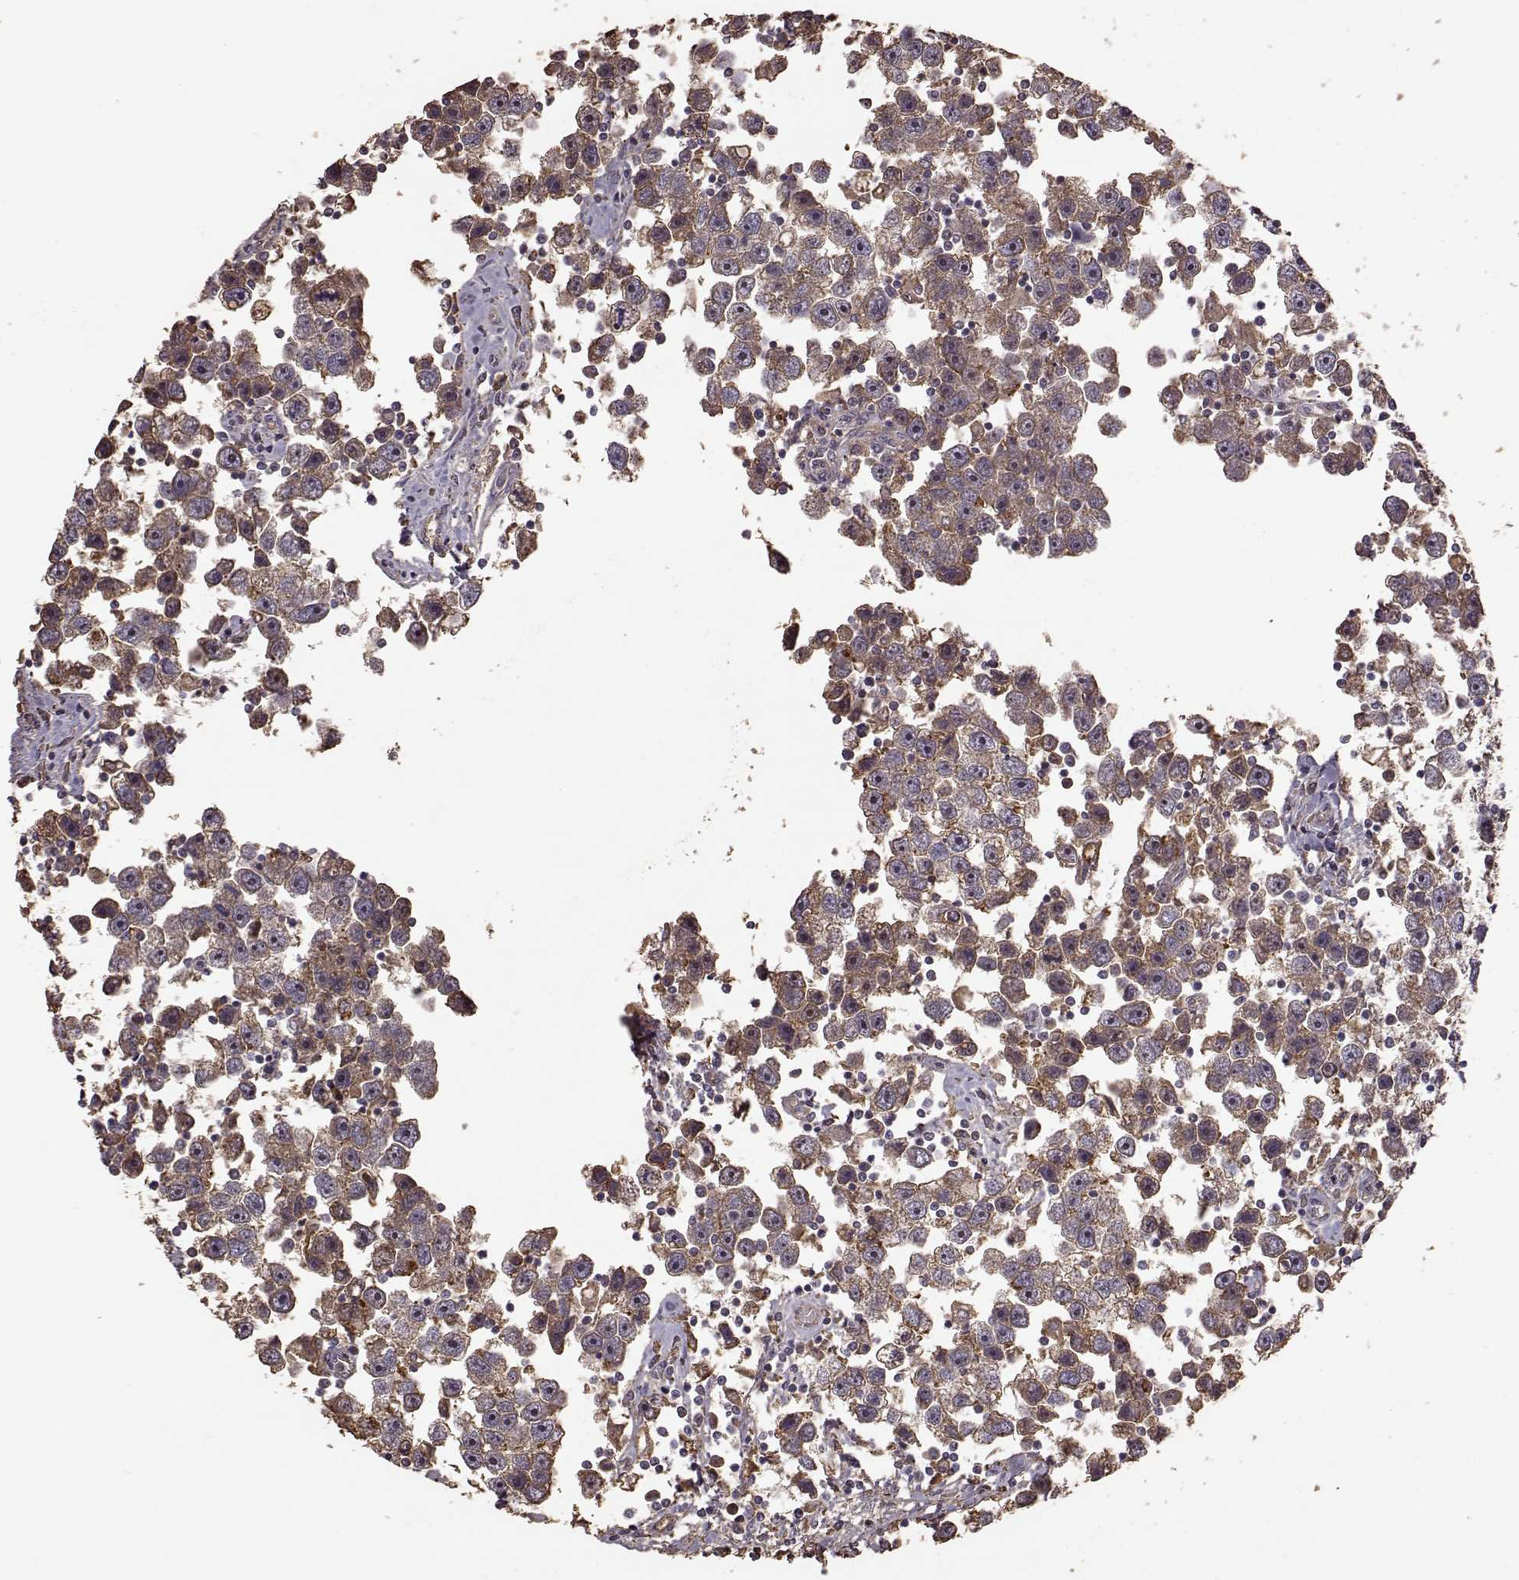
{"staining": {"intensity": "moderate", "quantity": ">75%", "location": "cytoplasmic/membranous"}, "tissue": "testis cancer", "cell_type": "Tumor cells", "image_type": "cancer", "snomed": [{"axis": "morphology", "description": "Seminoma, NOS"}, {"axis": "topography", "description": "Testis"}], "caption": "Moderate cytoplasmic/membranous expression is appreciated in approximately >75% of tumor cells in testis cancer (seminoma). (DAB IHC, brown staining for protein, blue staining for nuclei).", "gene": "PTGES2", "patient": {"sex": "male", "age": 30}}